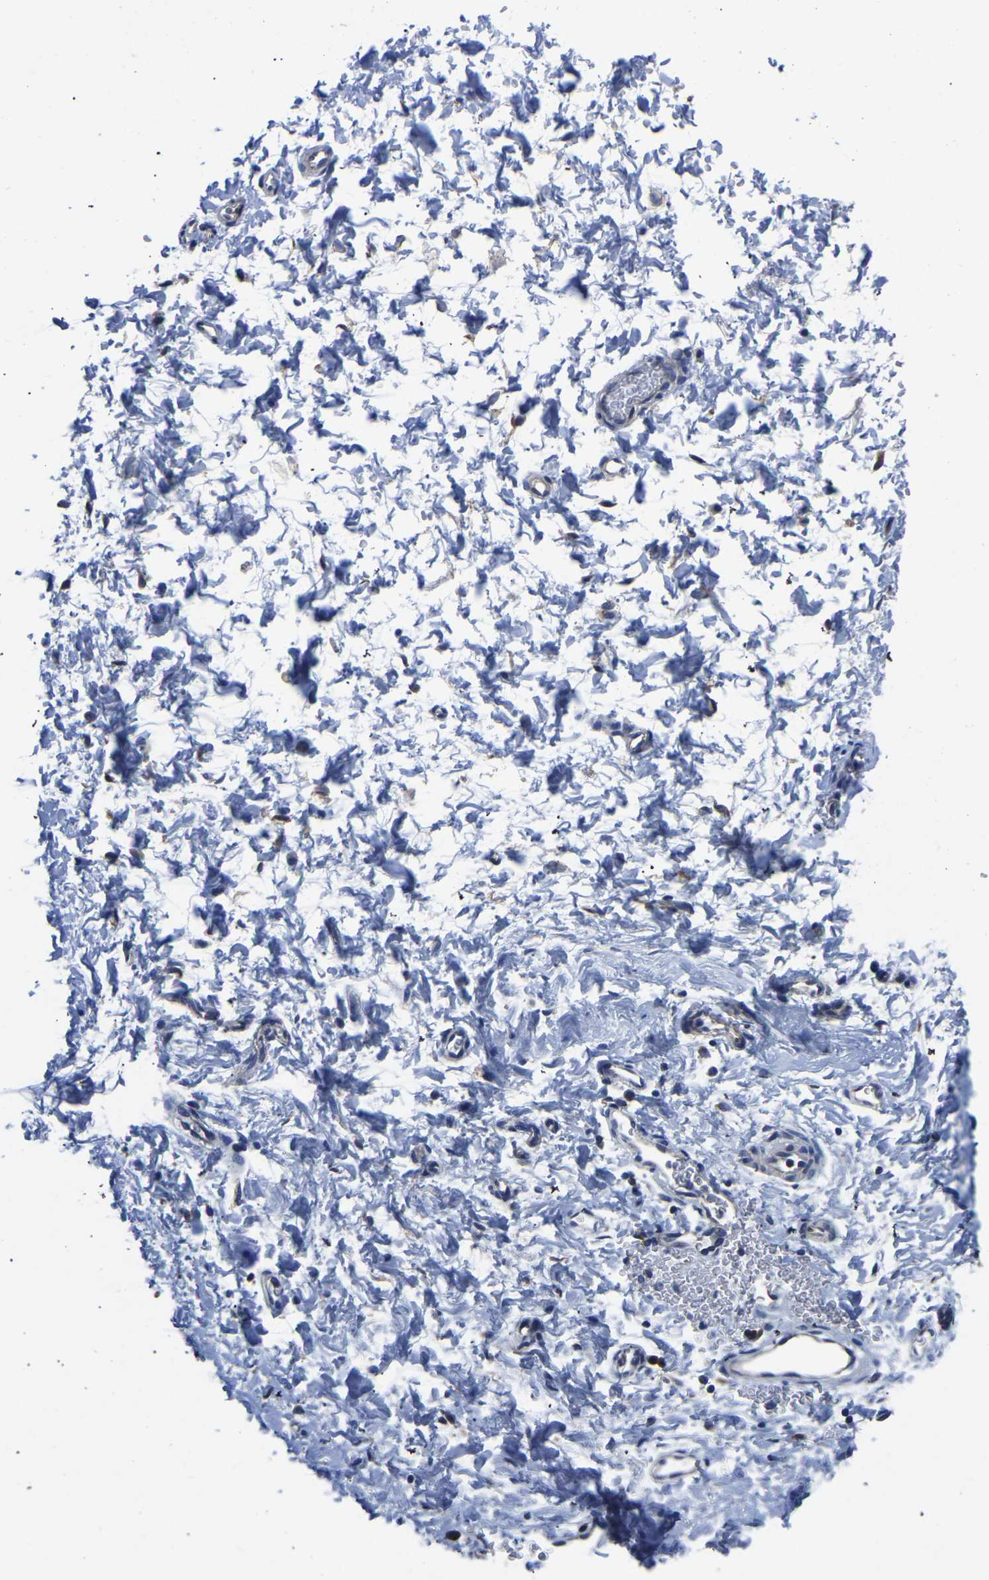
{"staining": {"intensity": "negative", "quantity": "none", "location": "none"}, "tissue": "adipose tissue", "cell_type": "Adipocytes", "image_type": "normal", "snomed": [{"axis": "morphology", "description": "Normal tissue, NOS"}, {"axis": "topography", "description": "Cartilage tissue"}, {"axis": "topography", "description": "Bronchus"}], "caption": "Protein analysis of benign adipose tissue exhibits no significant positivity in adipocytes.", "gene": "TFG", "patient": {"sex": "female", "age": 53}}